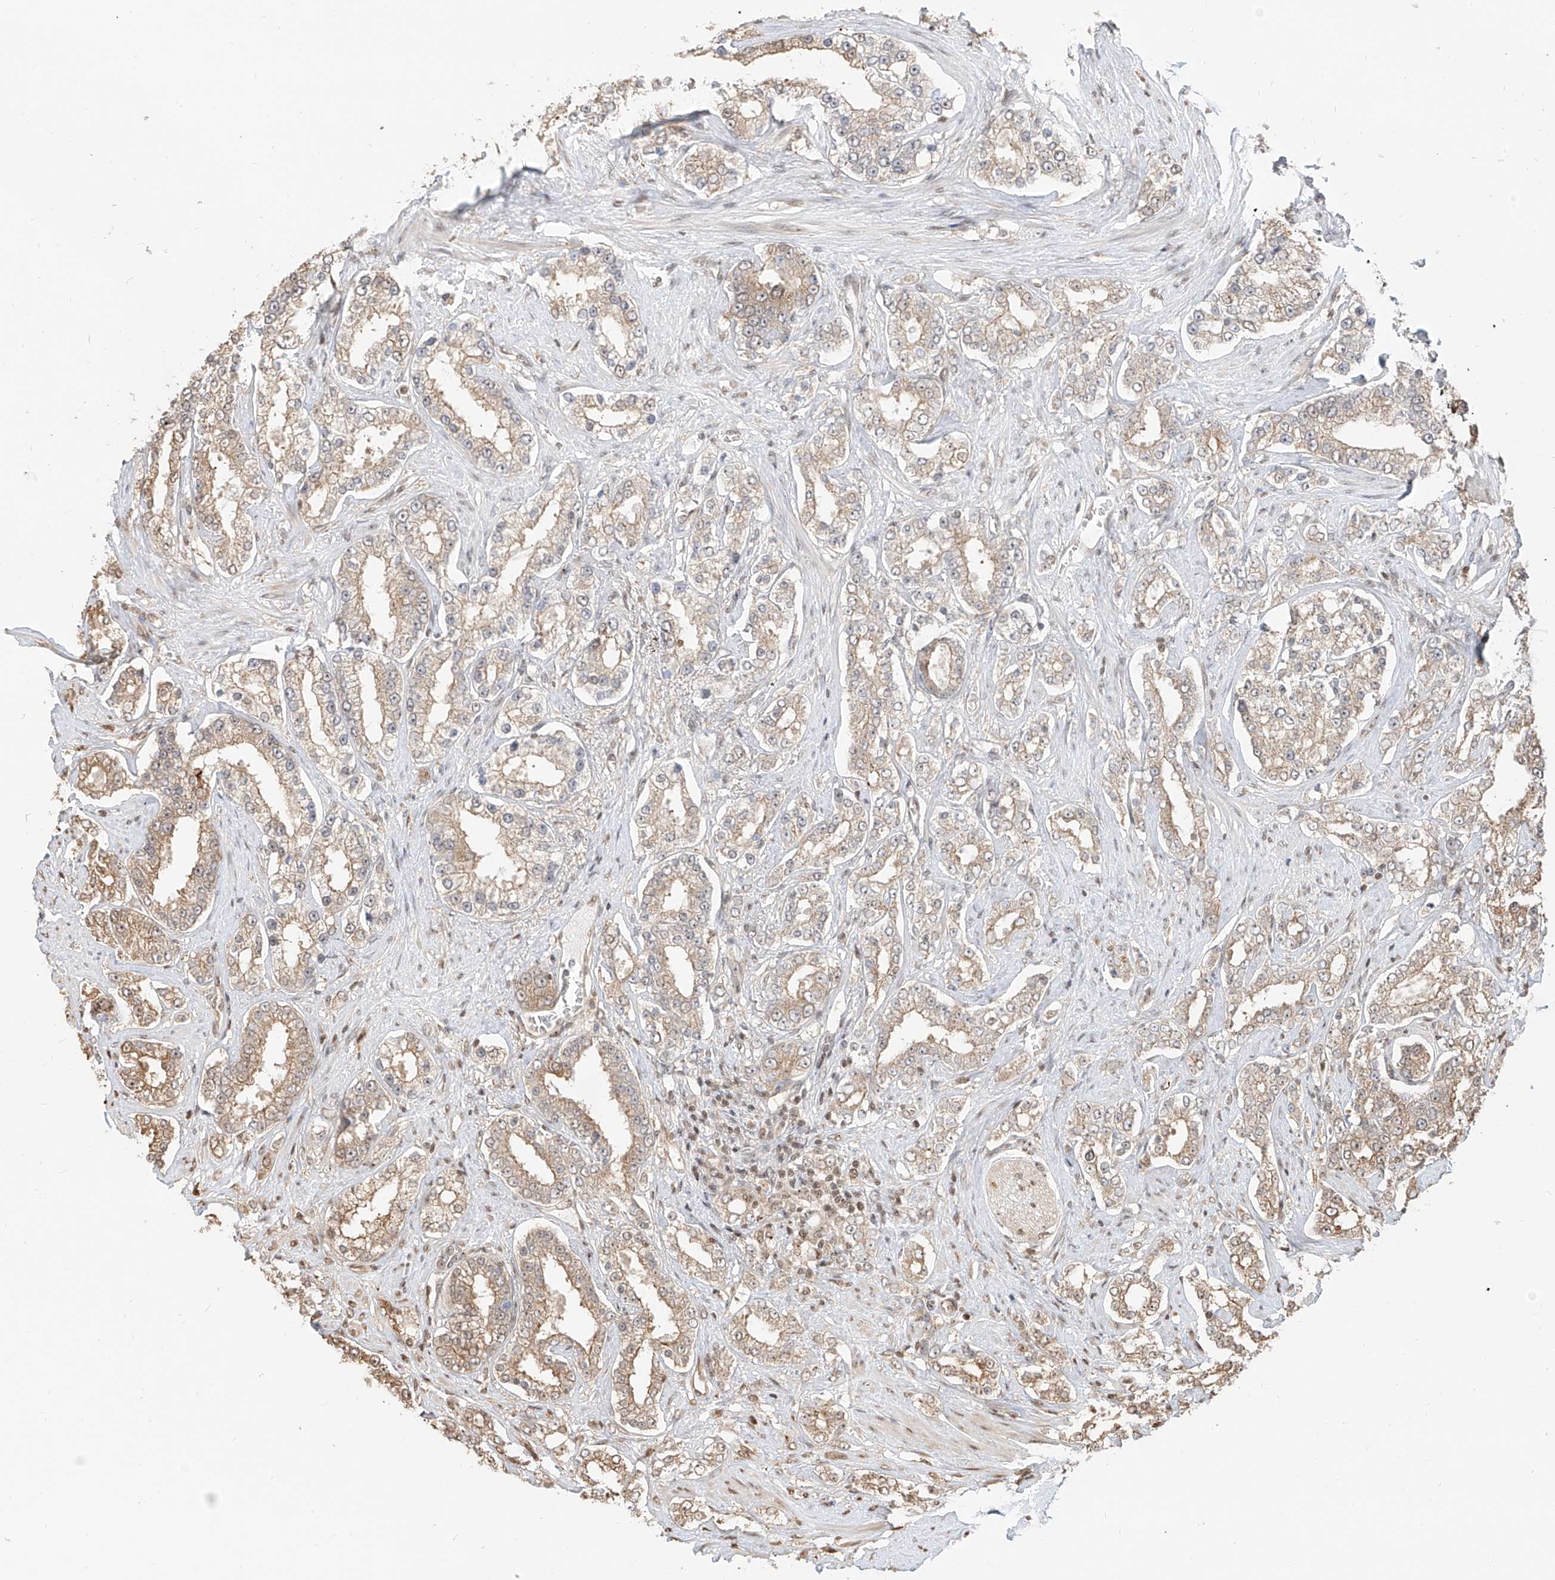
{"staining": {"intensity": "weak", "quantity": ">75%", "location": "cytoplasmic/membranous"}, "tissue": "prostate cancer", "cell_type": "Tumor cells", "image_type": "cancer", "snomed": [{"axis": "morphology", "description": "Normal tissue, NOS"}, {"axis": "morphology", "description": "Adenocarcinoma, High grade"}, {"axis": "topography", "description": "Prostate"}], "caption": "The image reveals immunohistochemical staining of prostate cancer. There is weak cytoplasmic/membranous expression is identified in approximately >75% of tumor cells.", "gene": "VMP1", "patient": {"sex": "male", "age": 83}}